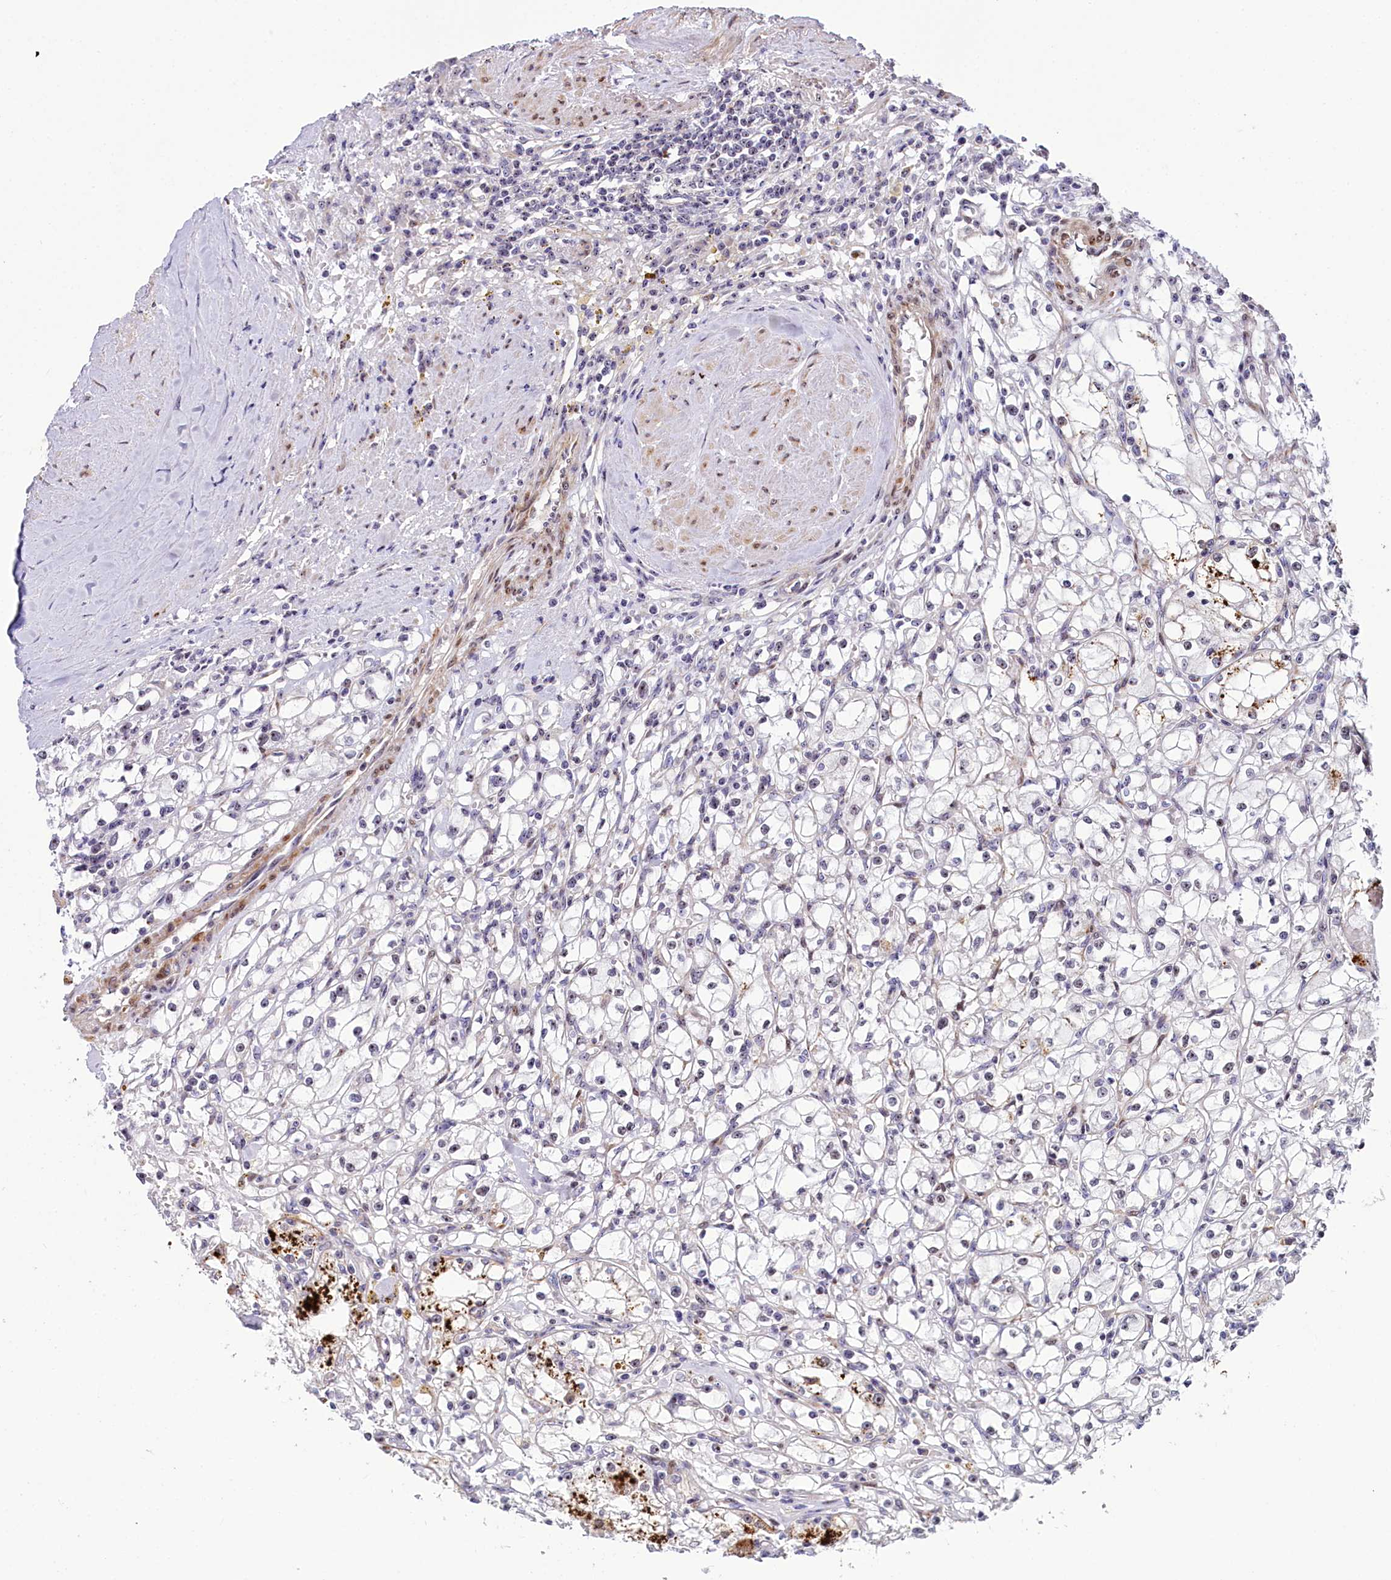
{"staining": {"intensity": "negative", "quantity": "none", "location": "none"}, "tissue": "renal cancer", "cell_type": "Tumor cells", "image_type": "cancer", "snomed": [{"axis": "morphology", "description": "Adenocarcinoma, NOS"}, {"axis": "topography", "description": "Kidney"}], "caption": "Immunohistochemistry (IHC) of renal cancer (adenocarcinoma) shows no positivity in tumor cells.", "gene": "TCOF1", "patient": {"sex": "male", "age": 56}}